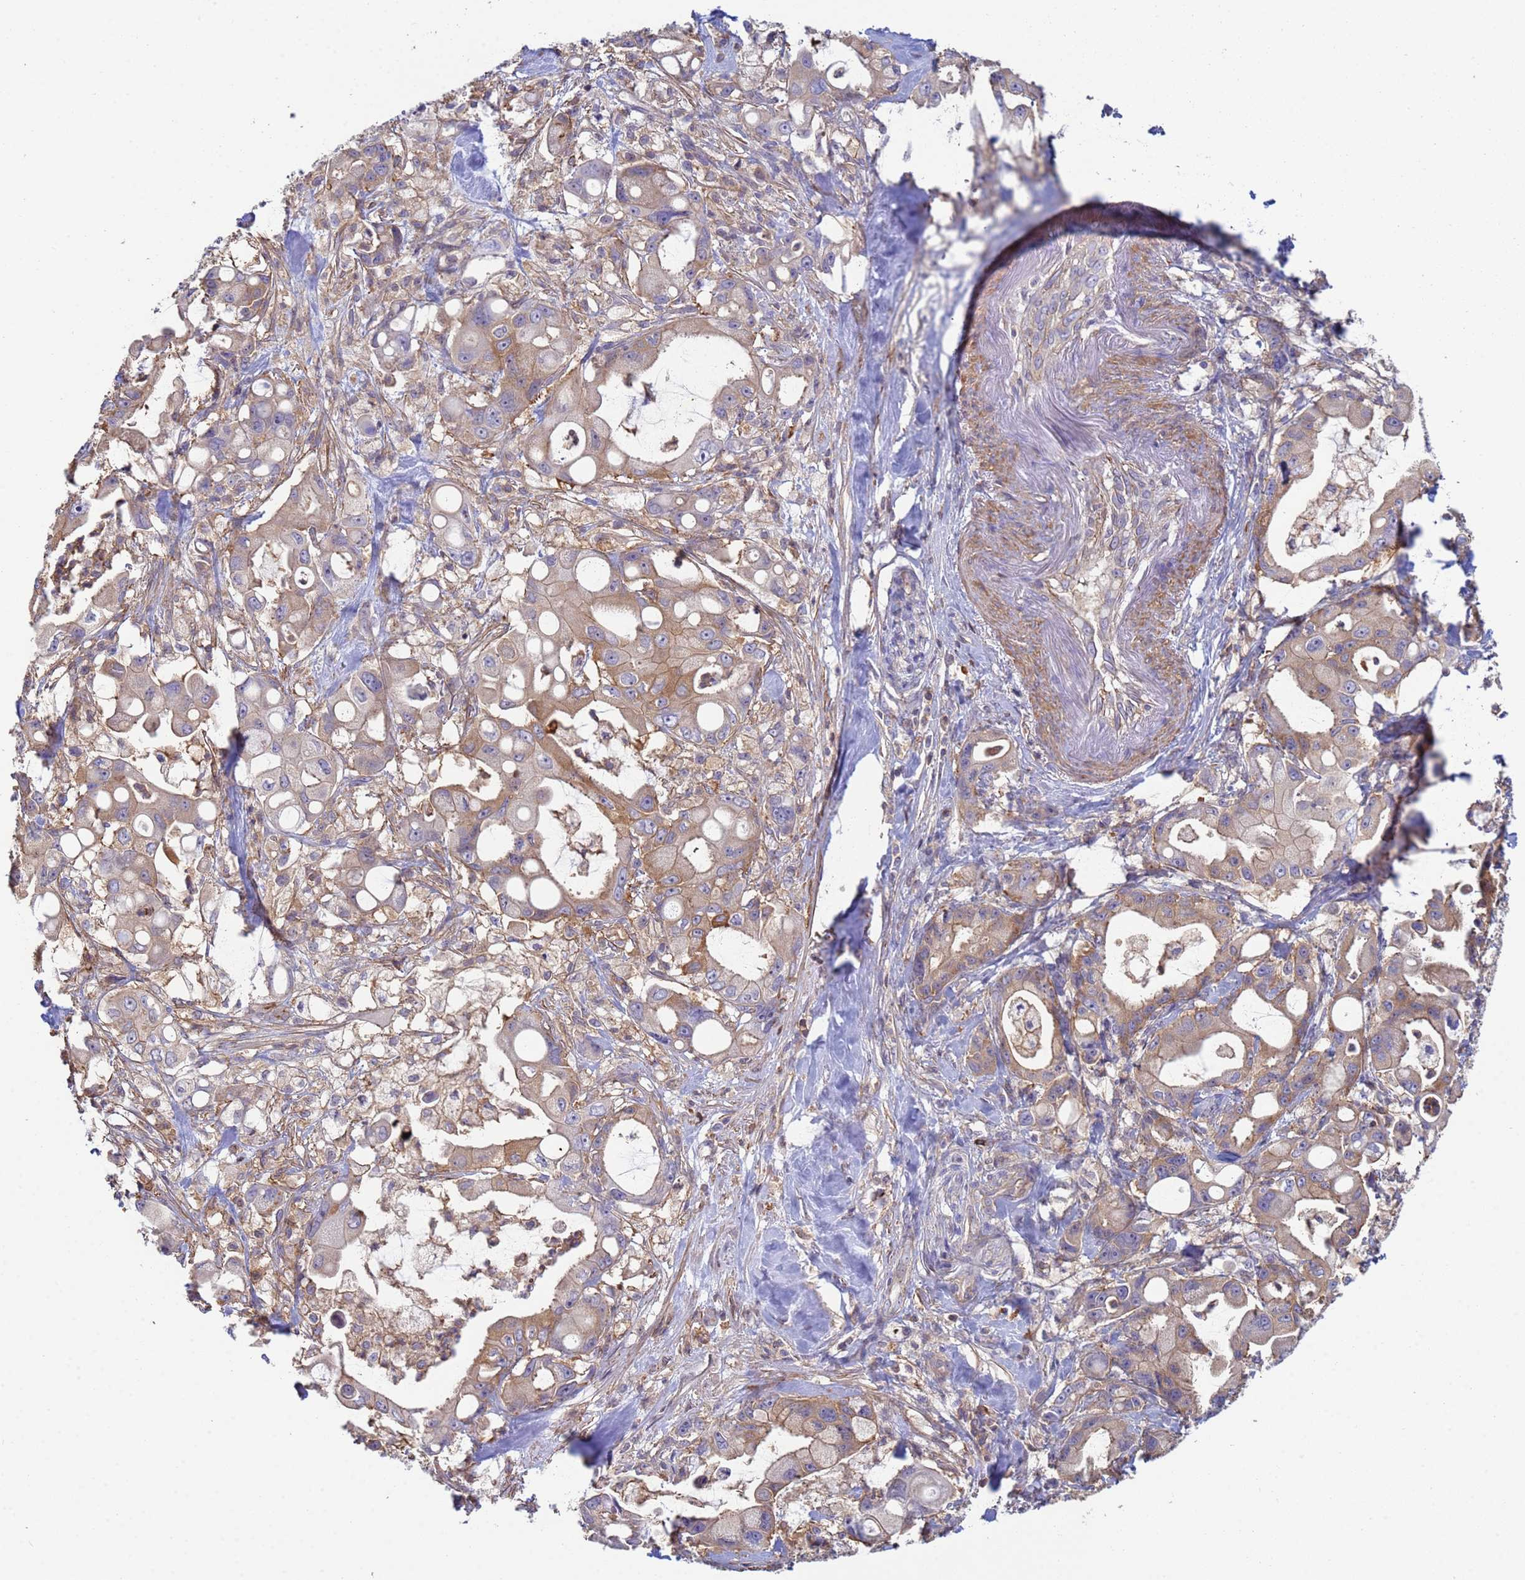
{"staining": {"intensity": "weak", "quantity": "25%-75%", "location": "cytoplasmic/membranous"}, "tissue": "pancreatic cancer", "cell_type": "Tumor cells", "image_type": "cancer", "snomed": [{"axis": "morphology", "description": "Adenocarcinoma, NOS"}, {"axis": "topography", "description": "Pancreas"}], "caption": "Pancreatic adenocarcinoma stained for a protein displays weak cytoplasmic/membranous positivity in tumor cells.", "gene": "ZNG1B", "patient": {"sex": "male", "age": 68}}